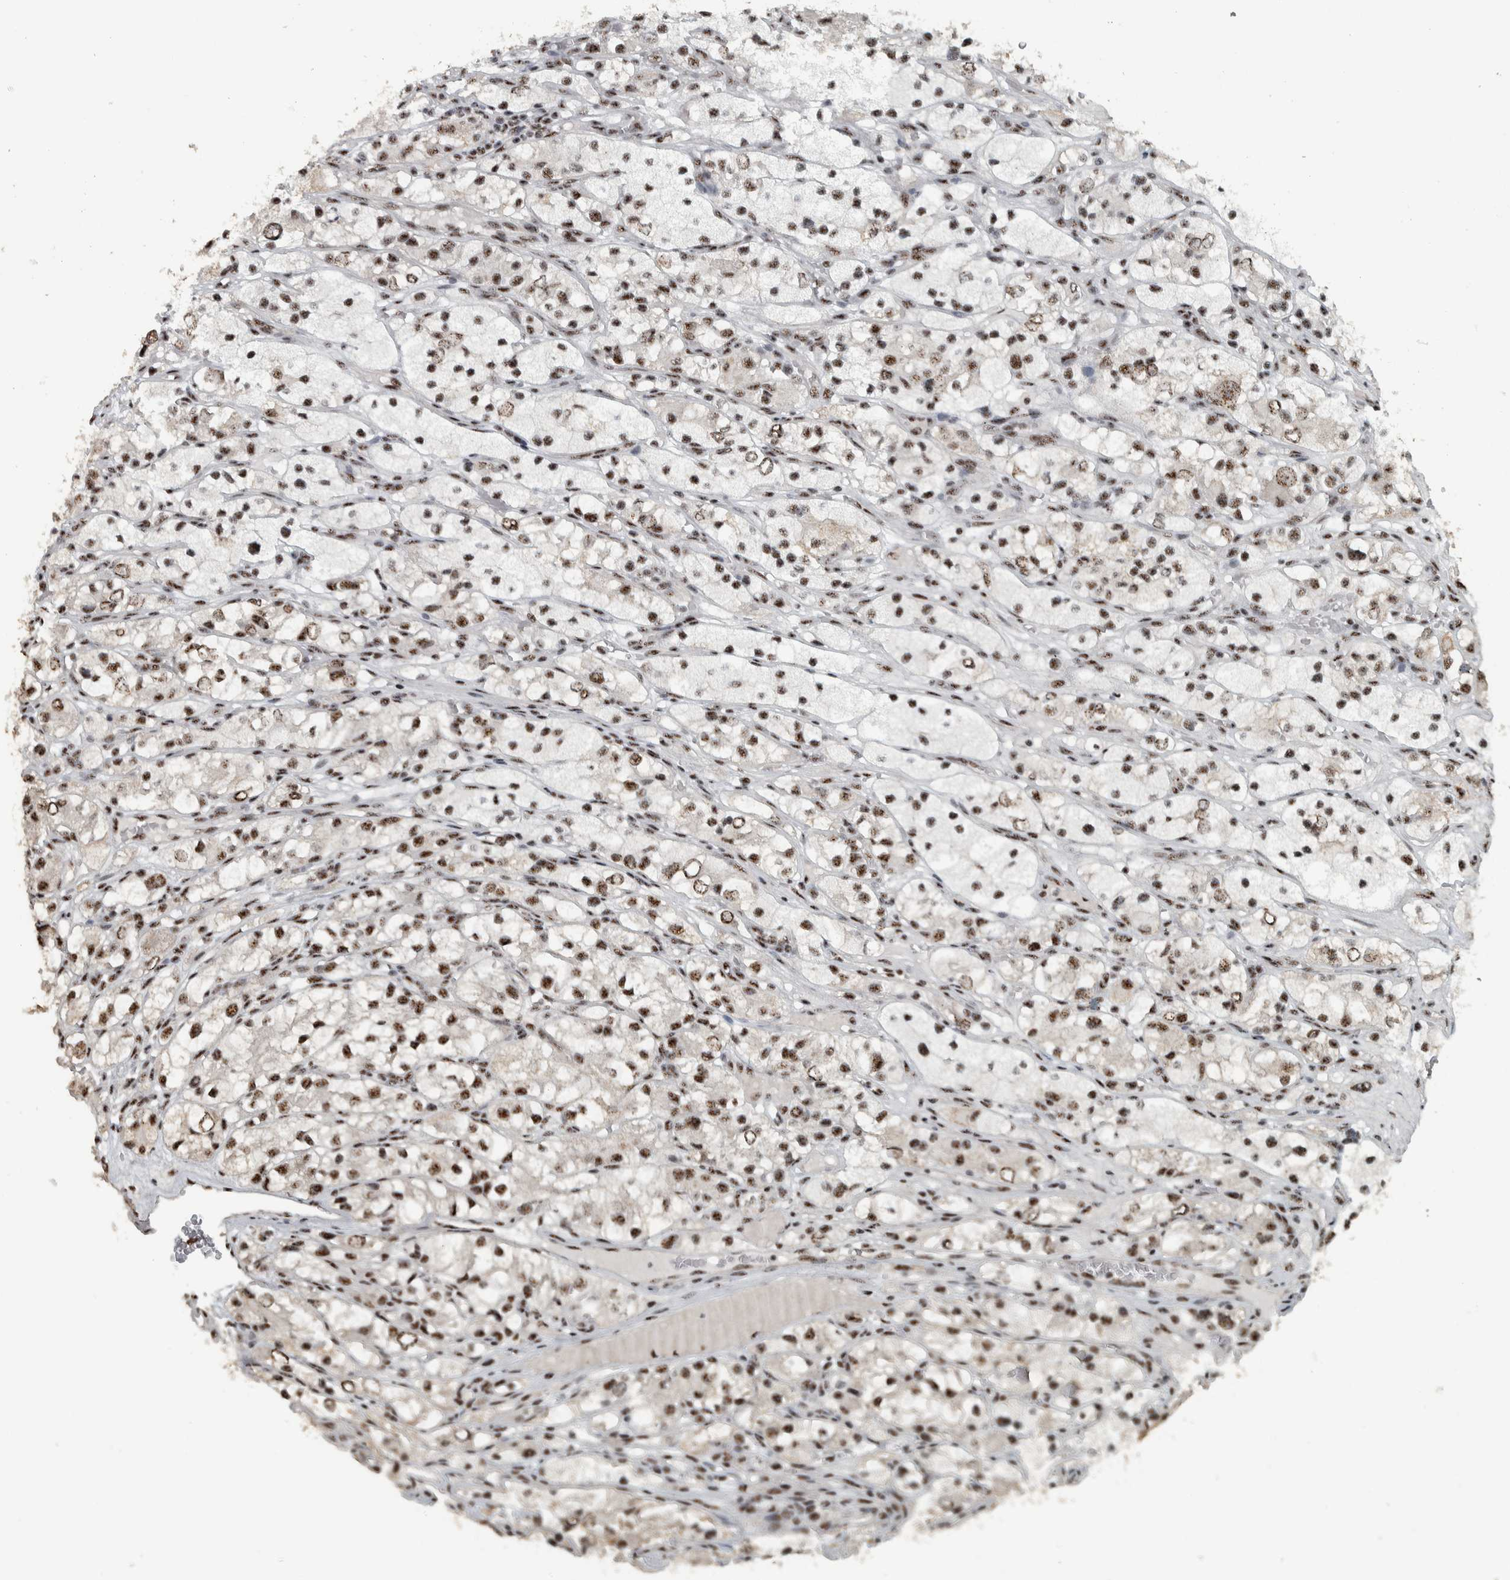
{"staining": {"intensity": "moderate", "quantity": ">75%", "location": "nuclear"}, "tissue": "renal cancer", "cell_type": "Tumor cells", "image_type": "cancer", "snomed": [{"axis": "morphology", "description": "Adenocarcinoma, NOS"}, {"axis": "topography", "description": "Kidney"}], "caption": "Immunohistochemistry (IHC) image of neoplastic tissue: human renal cancer (adenocarcinoma) stained using IHC exhibits medium levels of moderate protein expression localized specifically in the nuclear of tumor cells, appearing as a nuclear brown color.", "gene": "SON", "patient": {"sex": "female", "age": 57}}